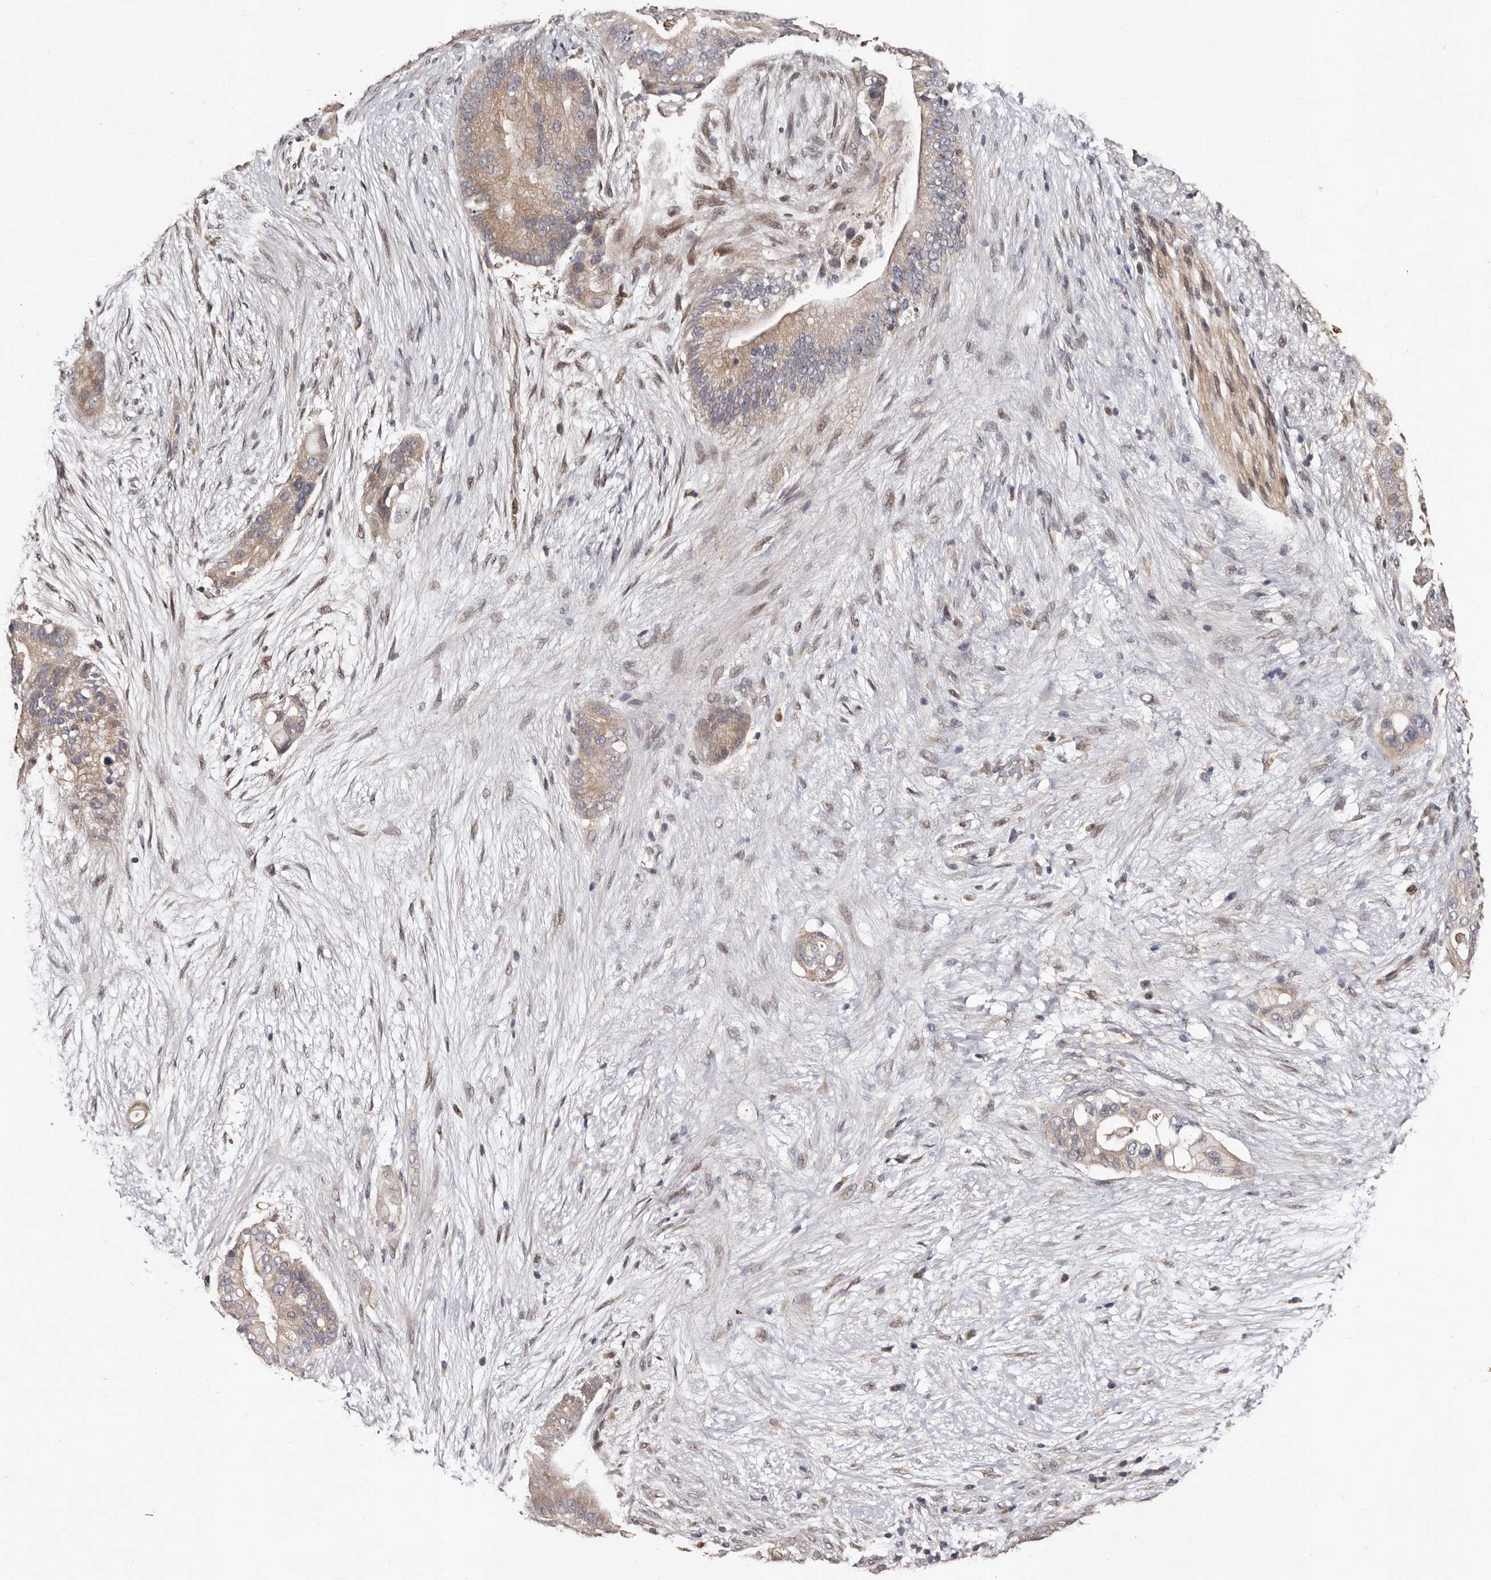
{"staining": {"intensity": "weak", "quantity": ">75%", "location": "cytoplasmic/membranous"}, "tissue": "pancreatic cancer", "cell_type": "Tumor cells", "image_type": "cancer", "snomed": [{"axis": "morphology", "description": "Adenocarcinoma, NOS"}, {"axis": "topography", "description": "Pancreas"}], "caption": "DAB (3,3'-diaminobenzidine) immunohistochemical staining of human pancreatic adenocarcinoma demonstrates weak cytoplasmic/membranous protein expression in about >75% of tumor cells.", "gene": "FAM91A1", "patient": {"sex": "male", "age": 53}}